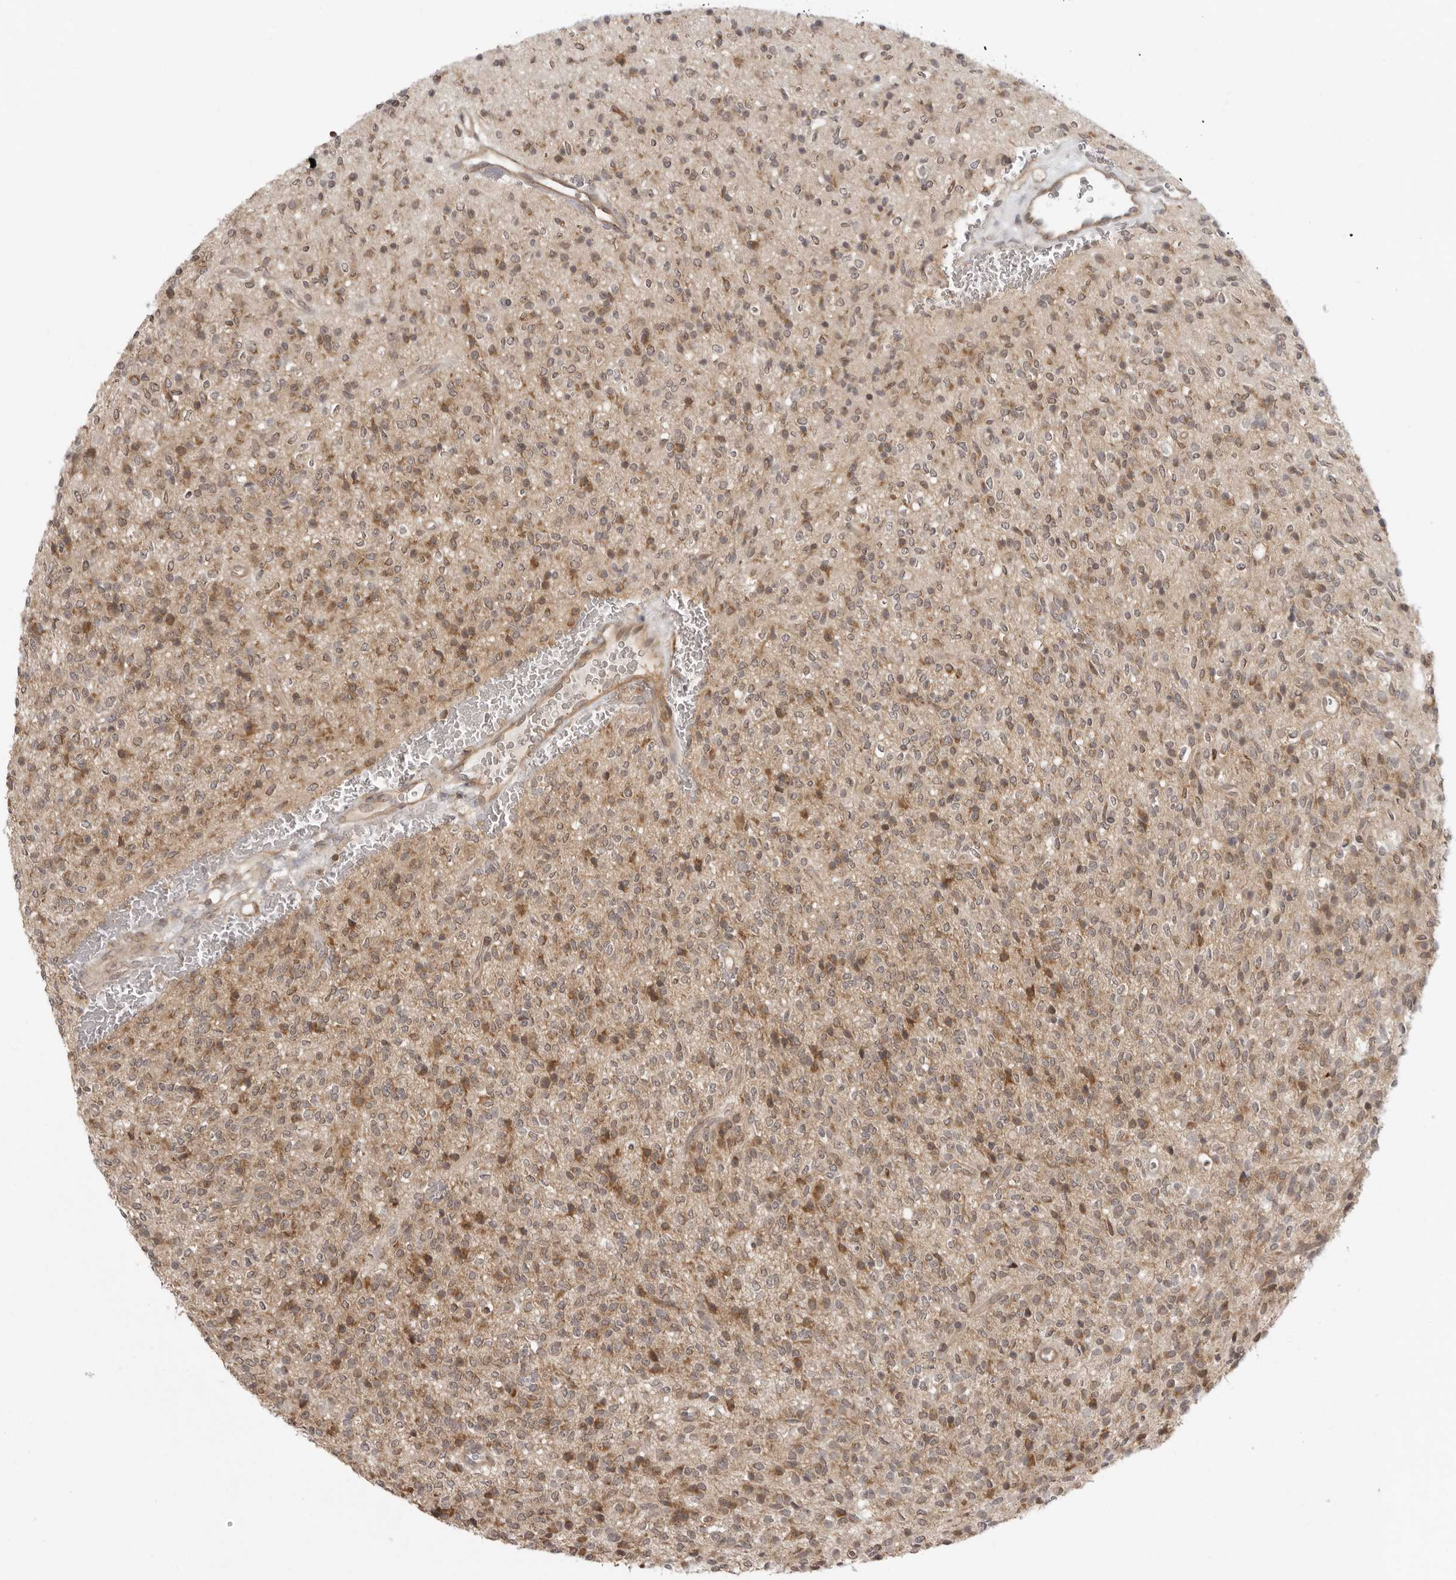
{"staining": {"intensity": "moderate", "quantity": ">75%", "location": "cytoplasmic/membranous,nuclear"}, "tissue": "glioma", "cell_type": "Tumor cells", "image_type": "cancer", "snomed": [{"axis": "morphology", "description": "Glioma, malignant, High grade"}, {"axis": "topography", "description": "Brain"}], "caption": "About >75% of tumor cells in glioma demonstrate moderate cytoplasmic/membranous and nuclear protein expression as visualized by brown immunohistochemical staining.", "gene": "PRRC2A", "patient": {"sex": "male", "age": 34}}